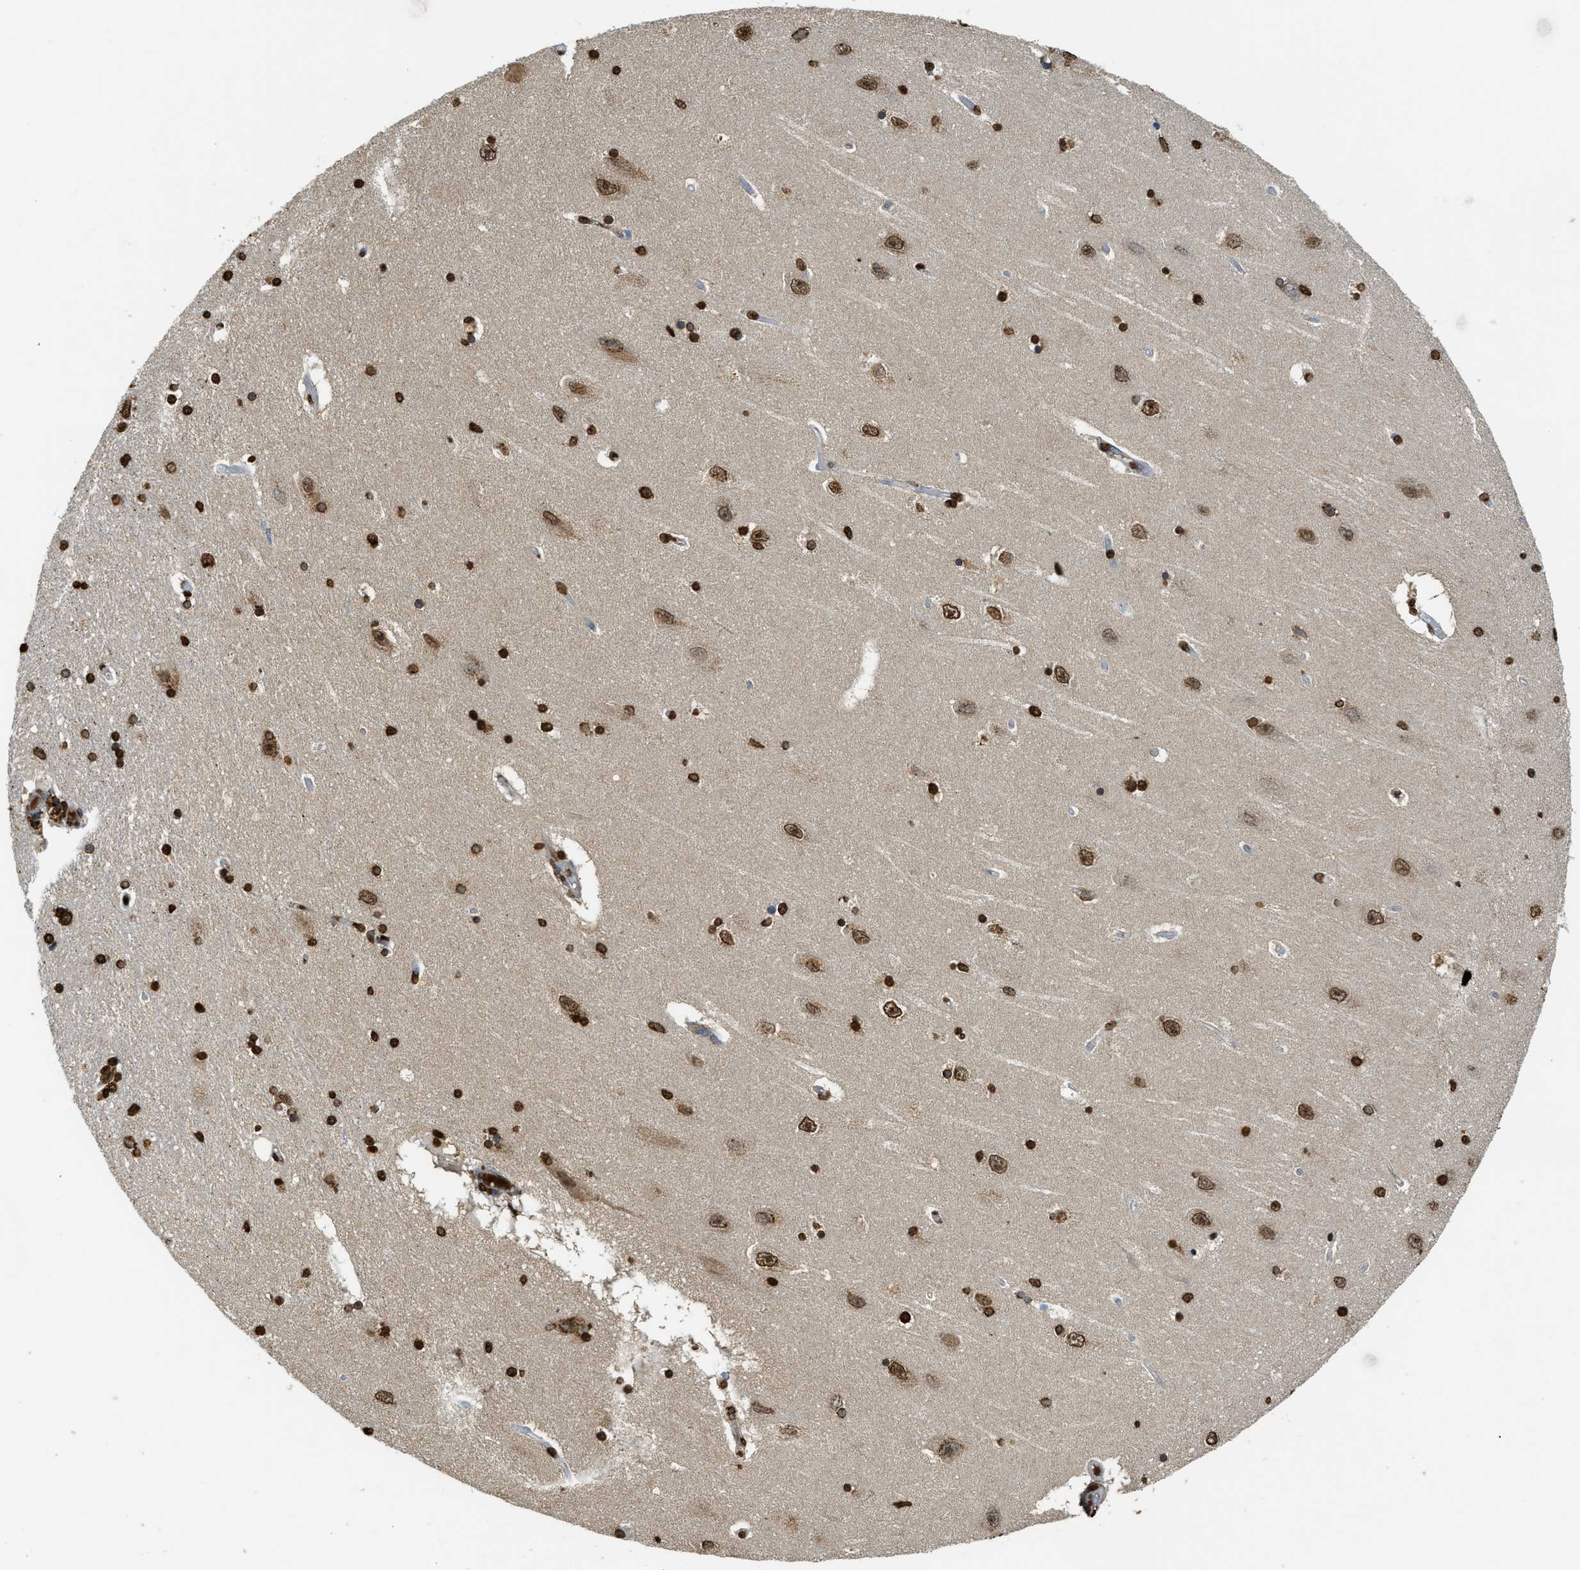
{"staining": {"intensity": "strong", "quantity": ">75%", "location": "nuclear"}, "tissue": "hippocampus", "cell_type": "Glial cells", "image_type": "normal", "snomed": [{"axis": "morphology", "description": "Normal tissue, NOS"}, {"axis": "topography", "description": "Hippocampus"}], "caption": "Glial cells display high levels of strong nuclear expression in about >75% of cells in normal hippocampus. Nuclei are stained in blue.", "gene": "NR5A2", "patient": {"sex": "female", "age": 54}}